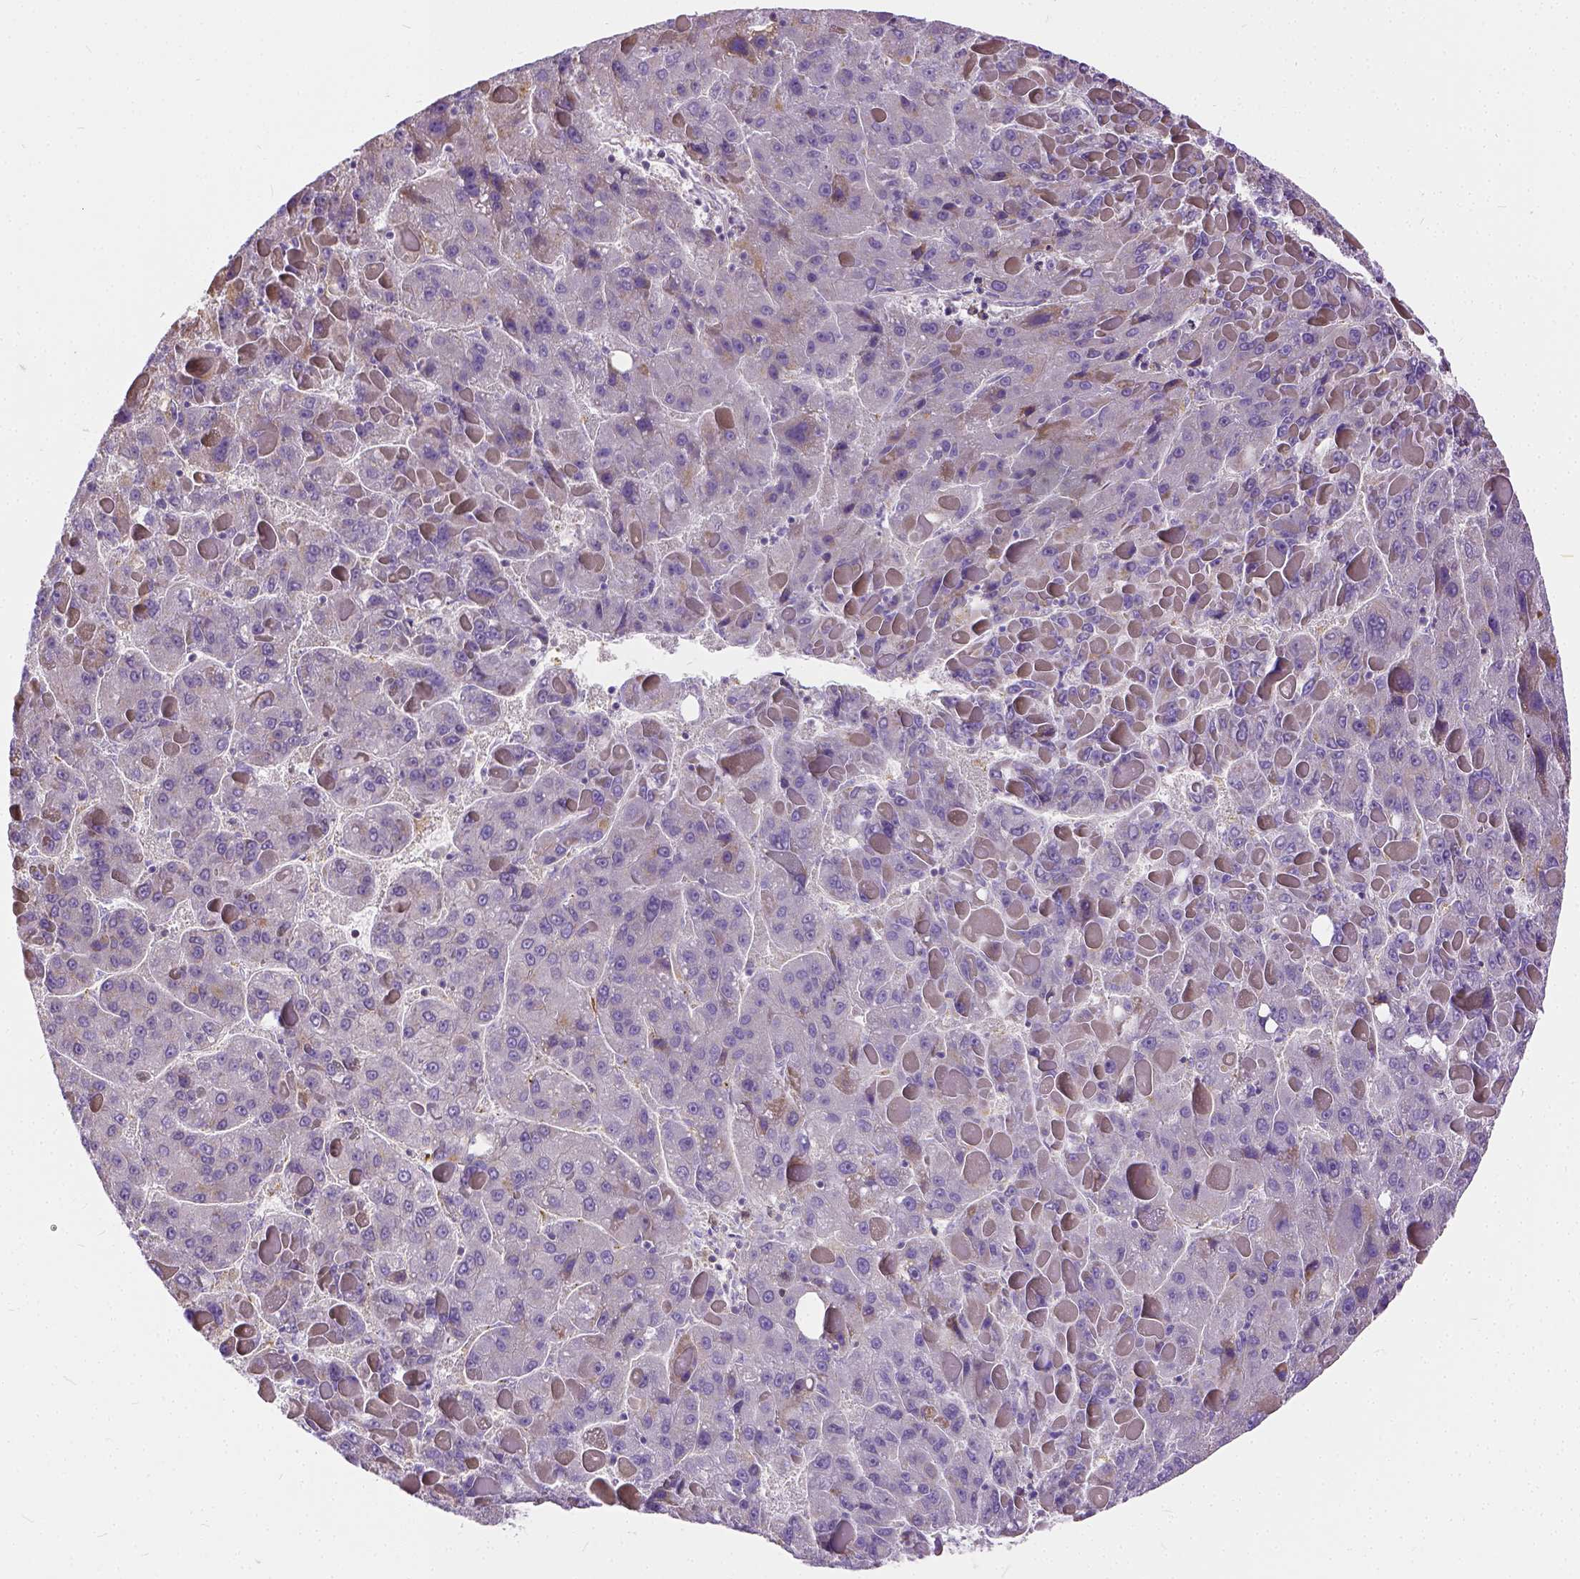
{"staining": {"intensity": "negative", "quantity": "none", "location": "none"}, "tissue": "liver cancer", "cell_type": "Tumor cells", "image_type": "cancer", "snomed": [{"axis": "morphology", "description": "Carcinoma, Hepatocellular, NOS"}, {"axis": "topography", "description": "Liver"}], "caption": "The photomicrograph displays no significant positivity in tumor cells of hepatocellular carcinoma (liver).", "gene": "CADM4", "patient": {"sex": "female", "age": 82}}